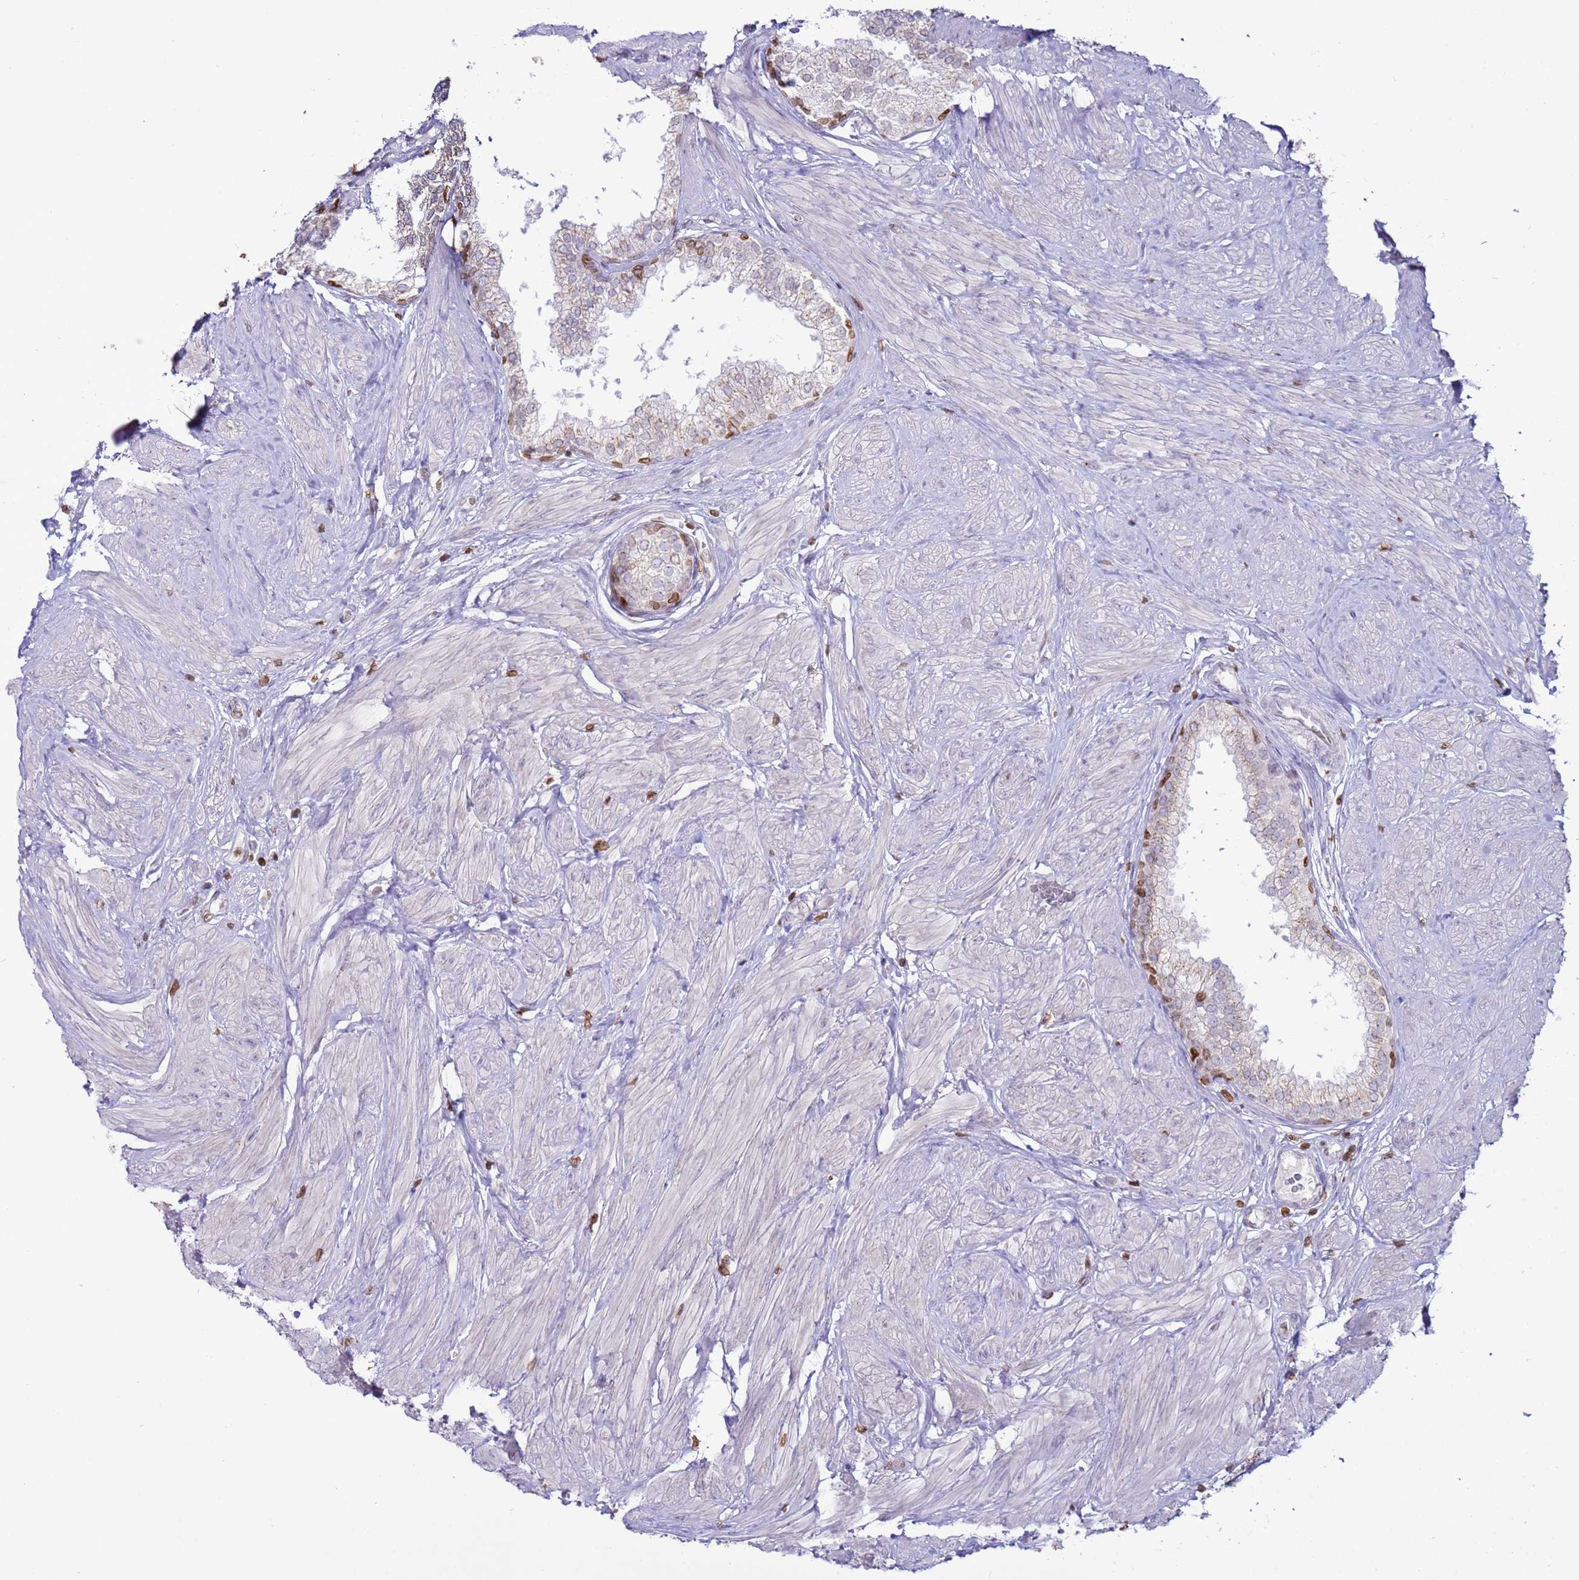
{"staining": {"intensity": "moderate", "quantity": "<25%", "location": "cytoplasmic/membranous,nuclear"}, "tissue": "prostate", "cell_type": "Glandular cells", "image_type": "normal", "snomed": [{"axis": "morphology", "description": "Normal tissue, NOS"}, {"axis": "topography", "description": "Prostate"}], "caption": "A micrograph of prostate stained for a protein exhibits moderate cytoplasmic/membranous,nuclear brown staining in glandular cells. The staining was performed using DAB, with brown indicating positive protein expression. Nuclei are stained blue with hematoxylin.", "gene": "DHX37", "patient": {"sex": "male", "age": 48}}